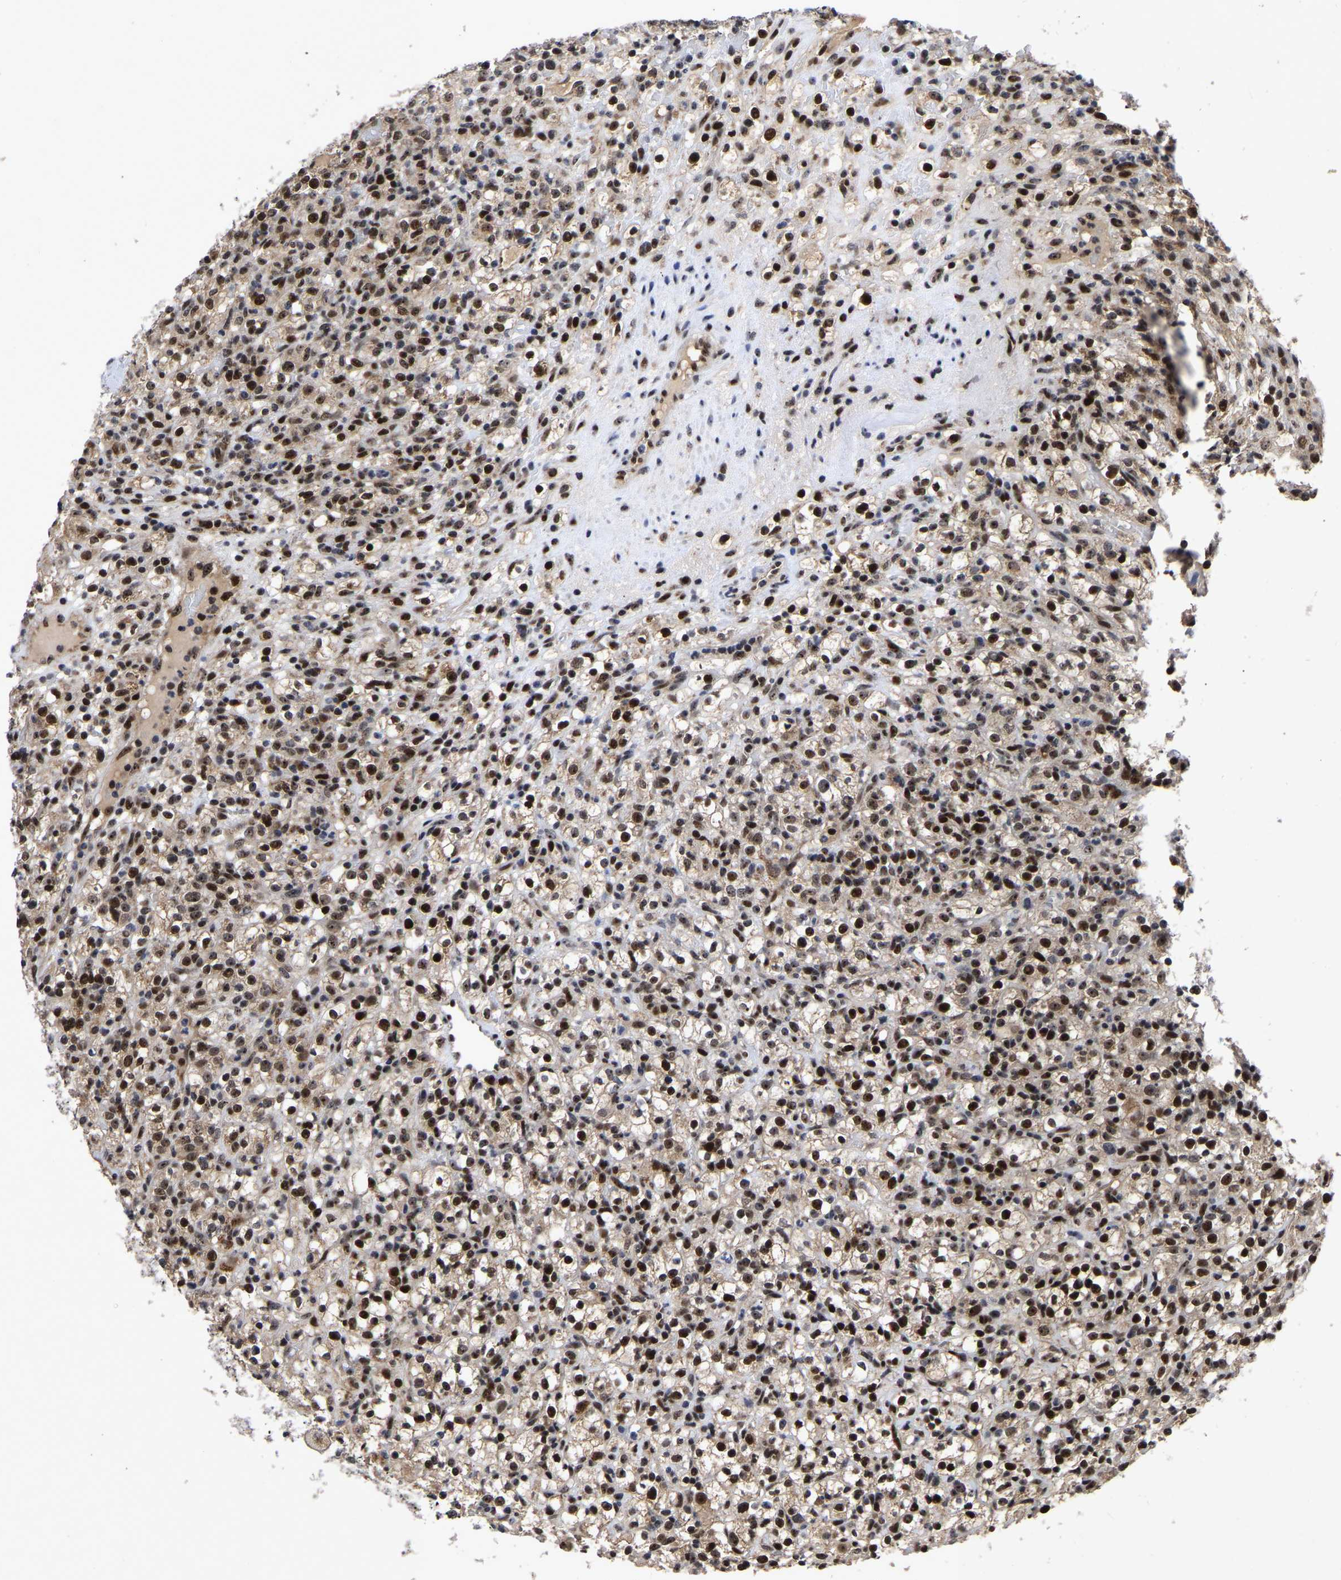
{"staining": {"intensity": "strong", "quantity": ">75%", "location": "nuclear"}, "tissue": "renal cancer", "cell_type": "Tumor cells", "image_type": "cancer", "snomed": [{"axis": "morphology", "description": "Normal tissue, NOS"}, {"axis": "morphology", "description": "Adenocarcinoma, NOS"}, {"axis": "topography", "description": "Kidney"}], "caption": "Human renal adenocarcinoma stained with a brown dye reveals strong nuclear positive expression in about >75% of tumor cells.", "gene": "JUNB", "patient": {"sex": "female", "age": 72}}